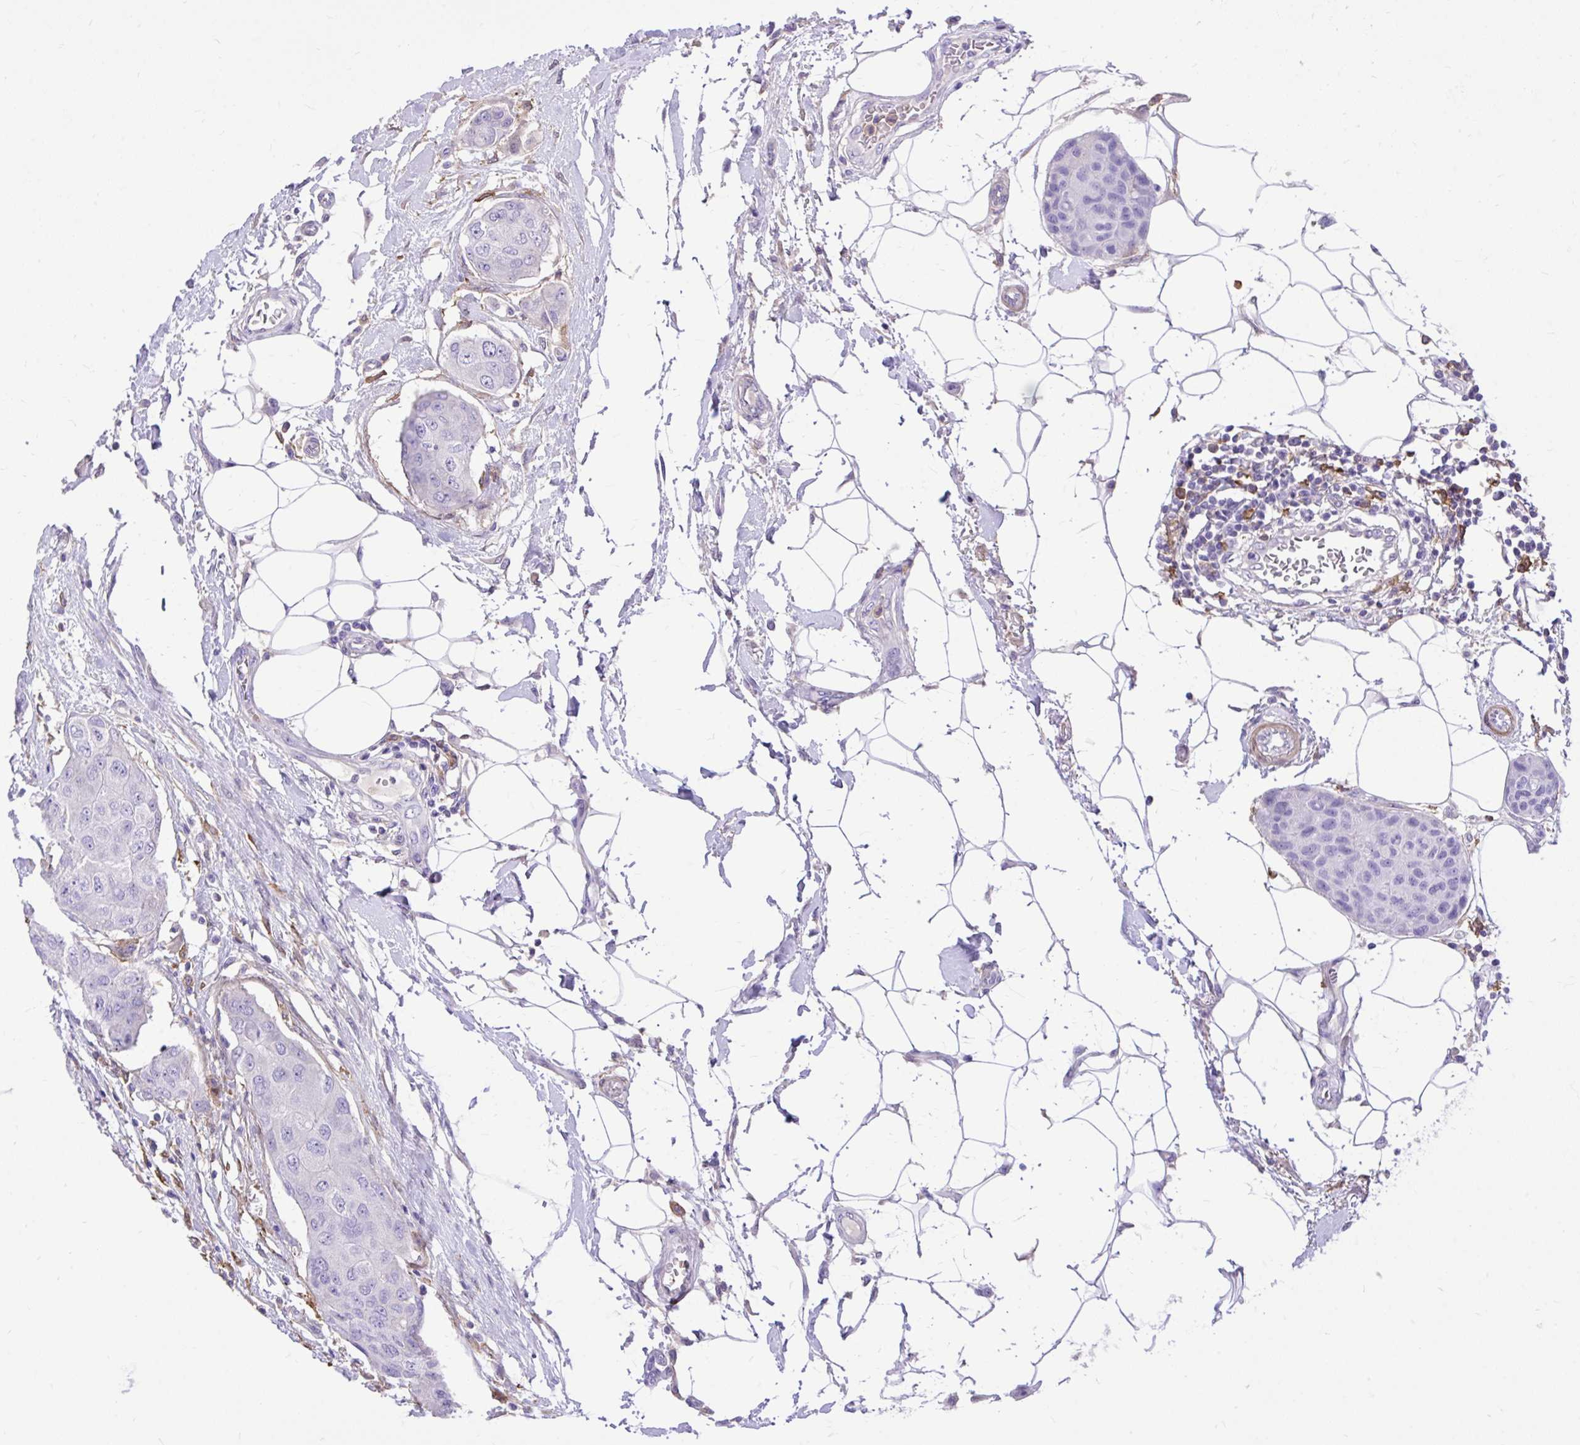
{"staining": {"intensity": "negative", "quantity": "none", "location": "none"}, "tissue": "breast cancer", "cell_type": "Tumor cells", "image_type": "cancer", "snomed": [{"axis": "morphology", "description": "Duct carcinoma"}, {"axis": "topography", "description": "Breast"}, {"axis": "topography", "description": "Lymph node"}], "caption": "High magnification brightfield microscopy of breast invasive ductal carcinoma stained with DAB (3,3'-diaminobenzidine) (brown) and counterstained with hematoxylin (blue): tumor cells show no significant staining. The staining was performed using DAB to visualize the protein expression in brown, while the nuclei were stained in blue with hematoxylin (Magnification: 20x).", "gene": "TLR7", "patient": {"sex": "female", "age": 80}}